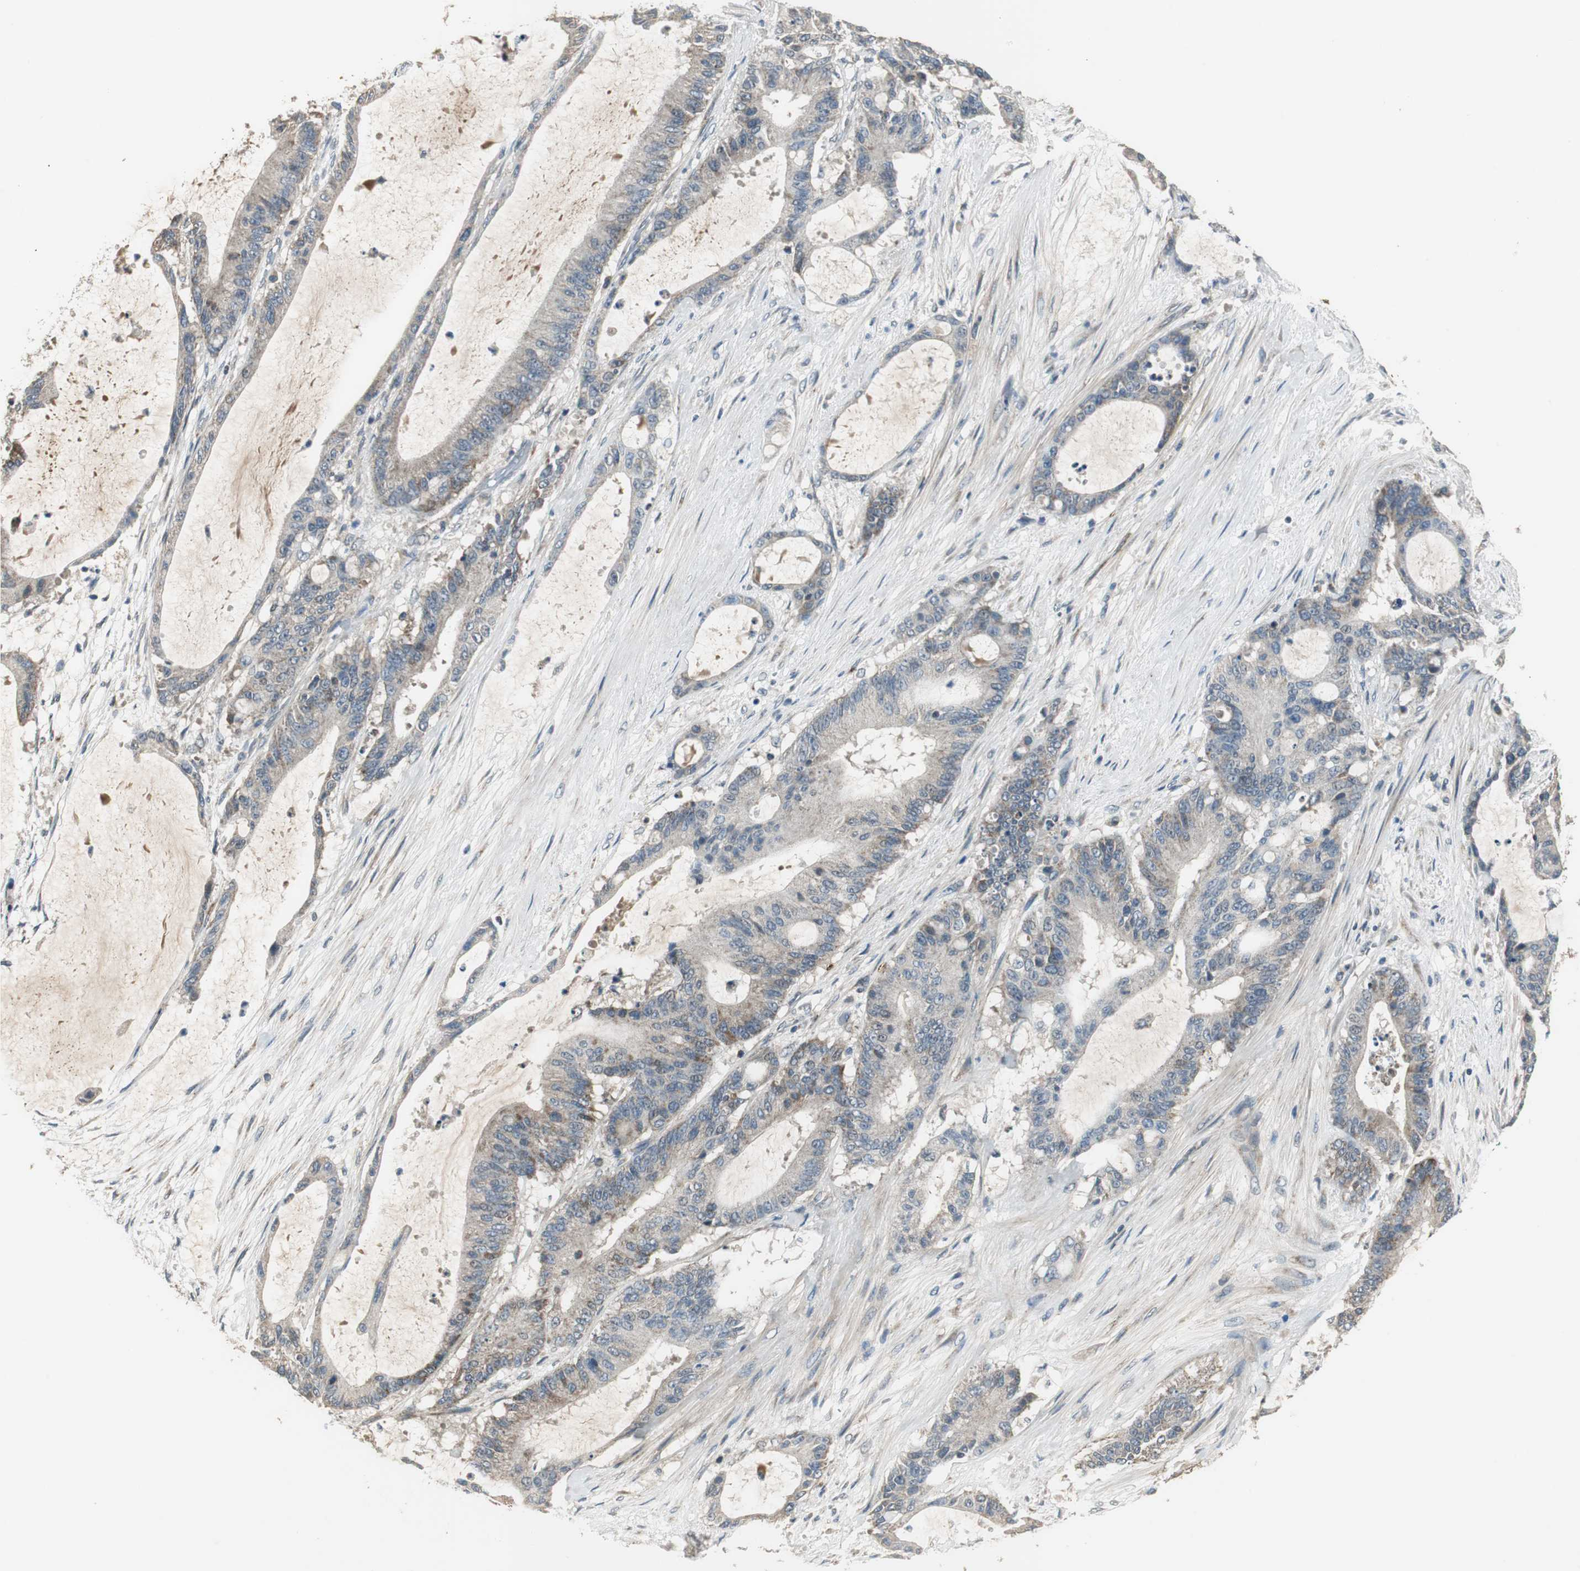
{"staining": {"intensity": "moderate", "quantity": ">75%", "location": "cytoplasmic/membranous"}, "tissue": "liver cancer", "cell_type": "Tumor cells", "image_type": "cancer", "snomed": [{"axis": "morphology", "description": "Cholangiocarcinoma"}, {"axis": "topography", "description": "Liver"}], "caption": "Human liver cancer (cholangiocarcinoma) stained for a protein (brown) reveals moderate cytoplasmic/membranous positive expression in approximately >75% of tumor cells.", "gene": "MSTO1", "patient": {"sex": "female", "age": 73}}